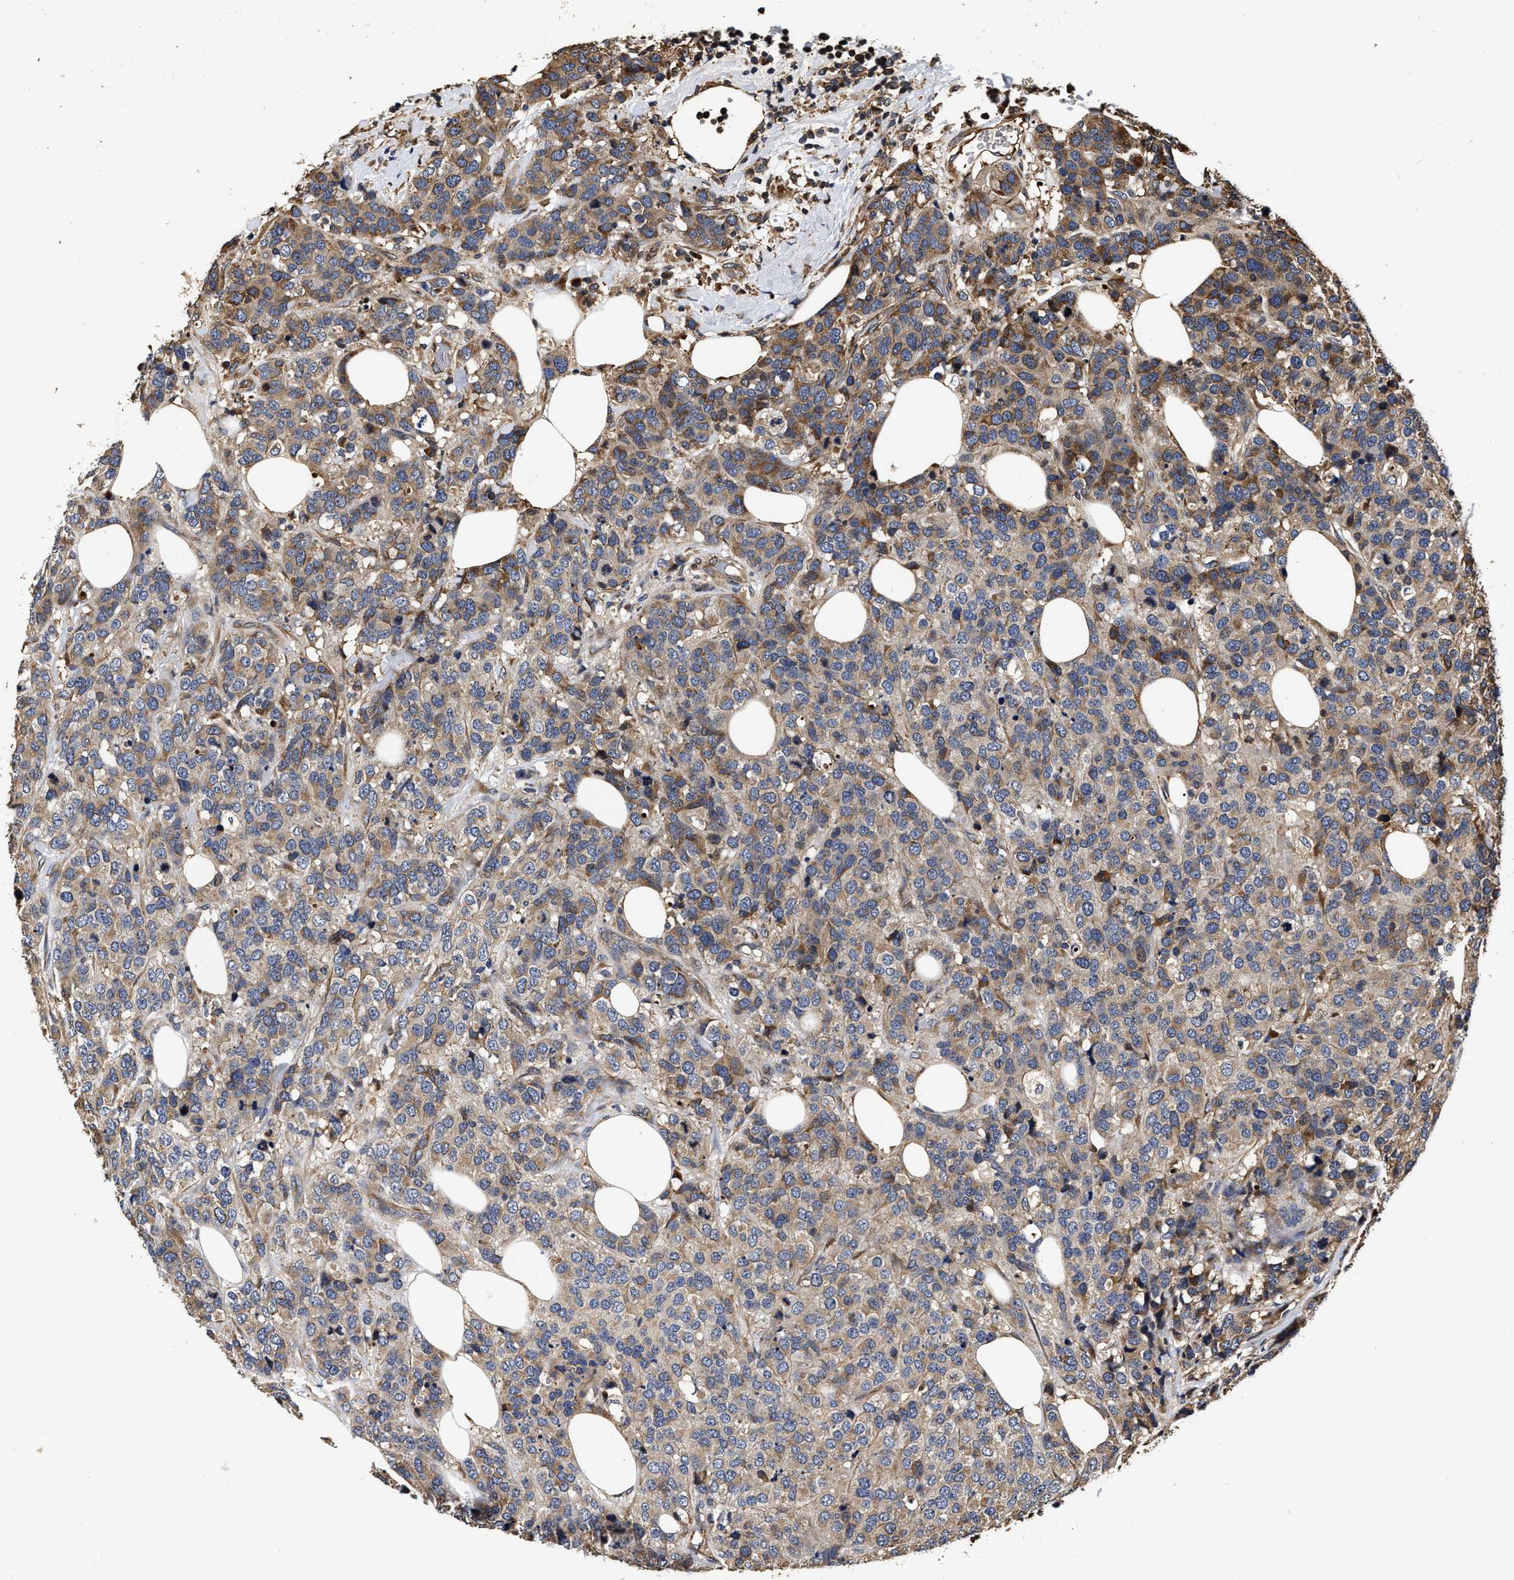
{"staining": {"intensity": "moderate", "quantity": ">75%", "location": "cytoplasmic/membranous"}, "tissue": "breast cancer", "cell_type": "Tumor cells", "image_type": "cancer", "snomed": [{"axis": "morphology", "description": "Lobular carcinoma"}, {"axis": "topography", "description": "Breast"}], "caption": "The histopathology image shows a brown stain indicating the presence of a protein in the cytoplasmic/membranous of tumor cells in lobular carcinoma (breast). (IHC, brightfield microscopy, high magnification).", "gene": "ABCG8", "patient": {"sex": "female", "age": 59}}